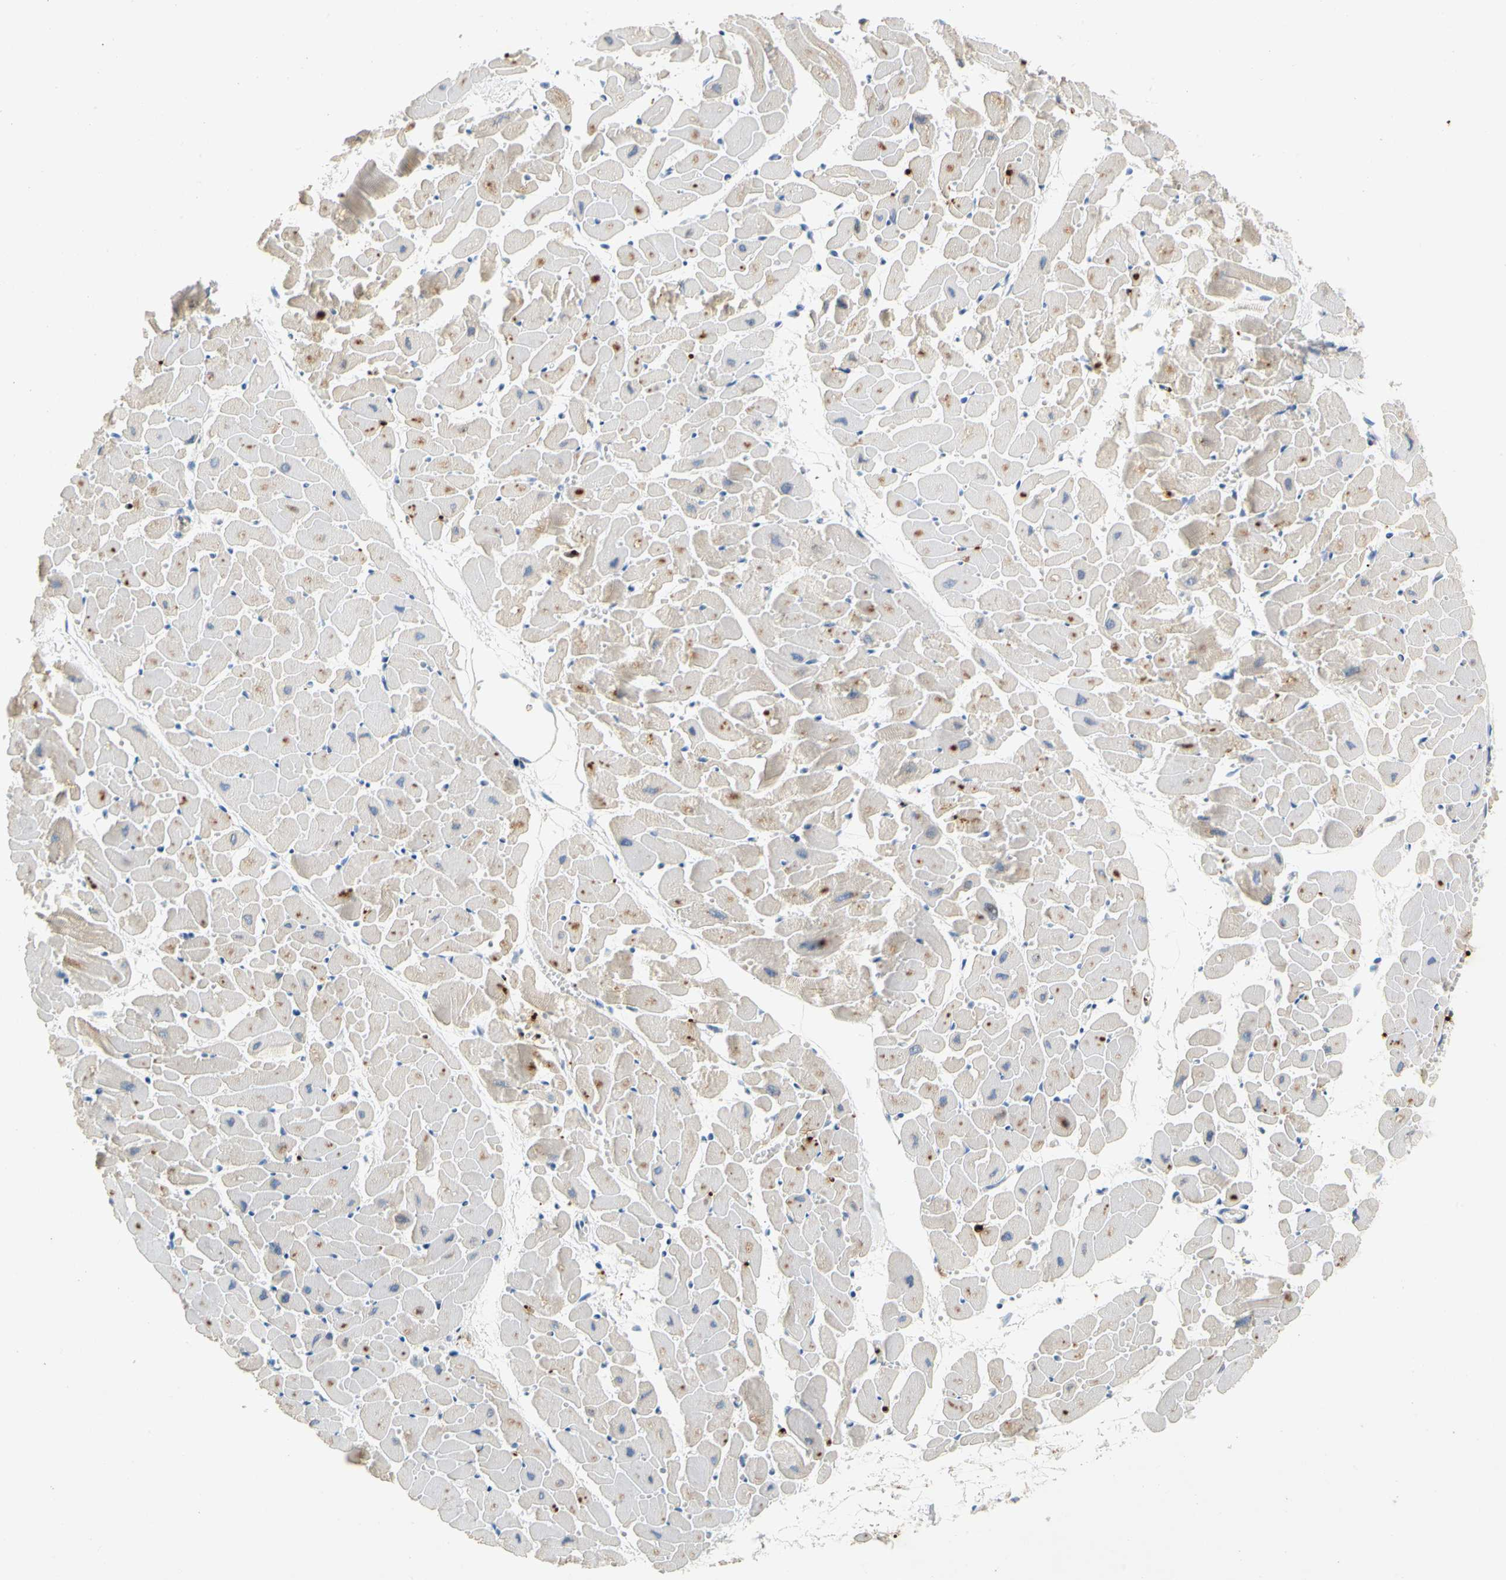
{"staining": {"intensity": "moderate", "quantity": "<25%", "location": "cytoplasmic/membranous"}, "tissue": "heart muscle", "cell_type": "Cardiomyocytes", "image_type": "normal", "snomed": [{"axis": "morphology", "description": "Normal tissue, NOS"}, {"axis": "topography", "description": "Heart"}], "caption": "Immunohistochemistry histopathology image of benign heart muscle stained for a protein (brown), which exhibits low levels of moderate cytoplasmic/membranous staining in approximately <25% of cardiomyocytes.", "gene": "ENSG00000288796", "patient": {"sex": "female", "age": 19}}